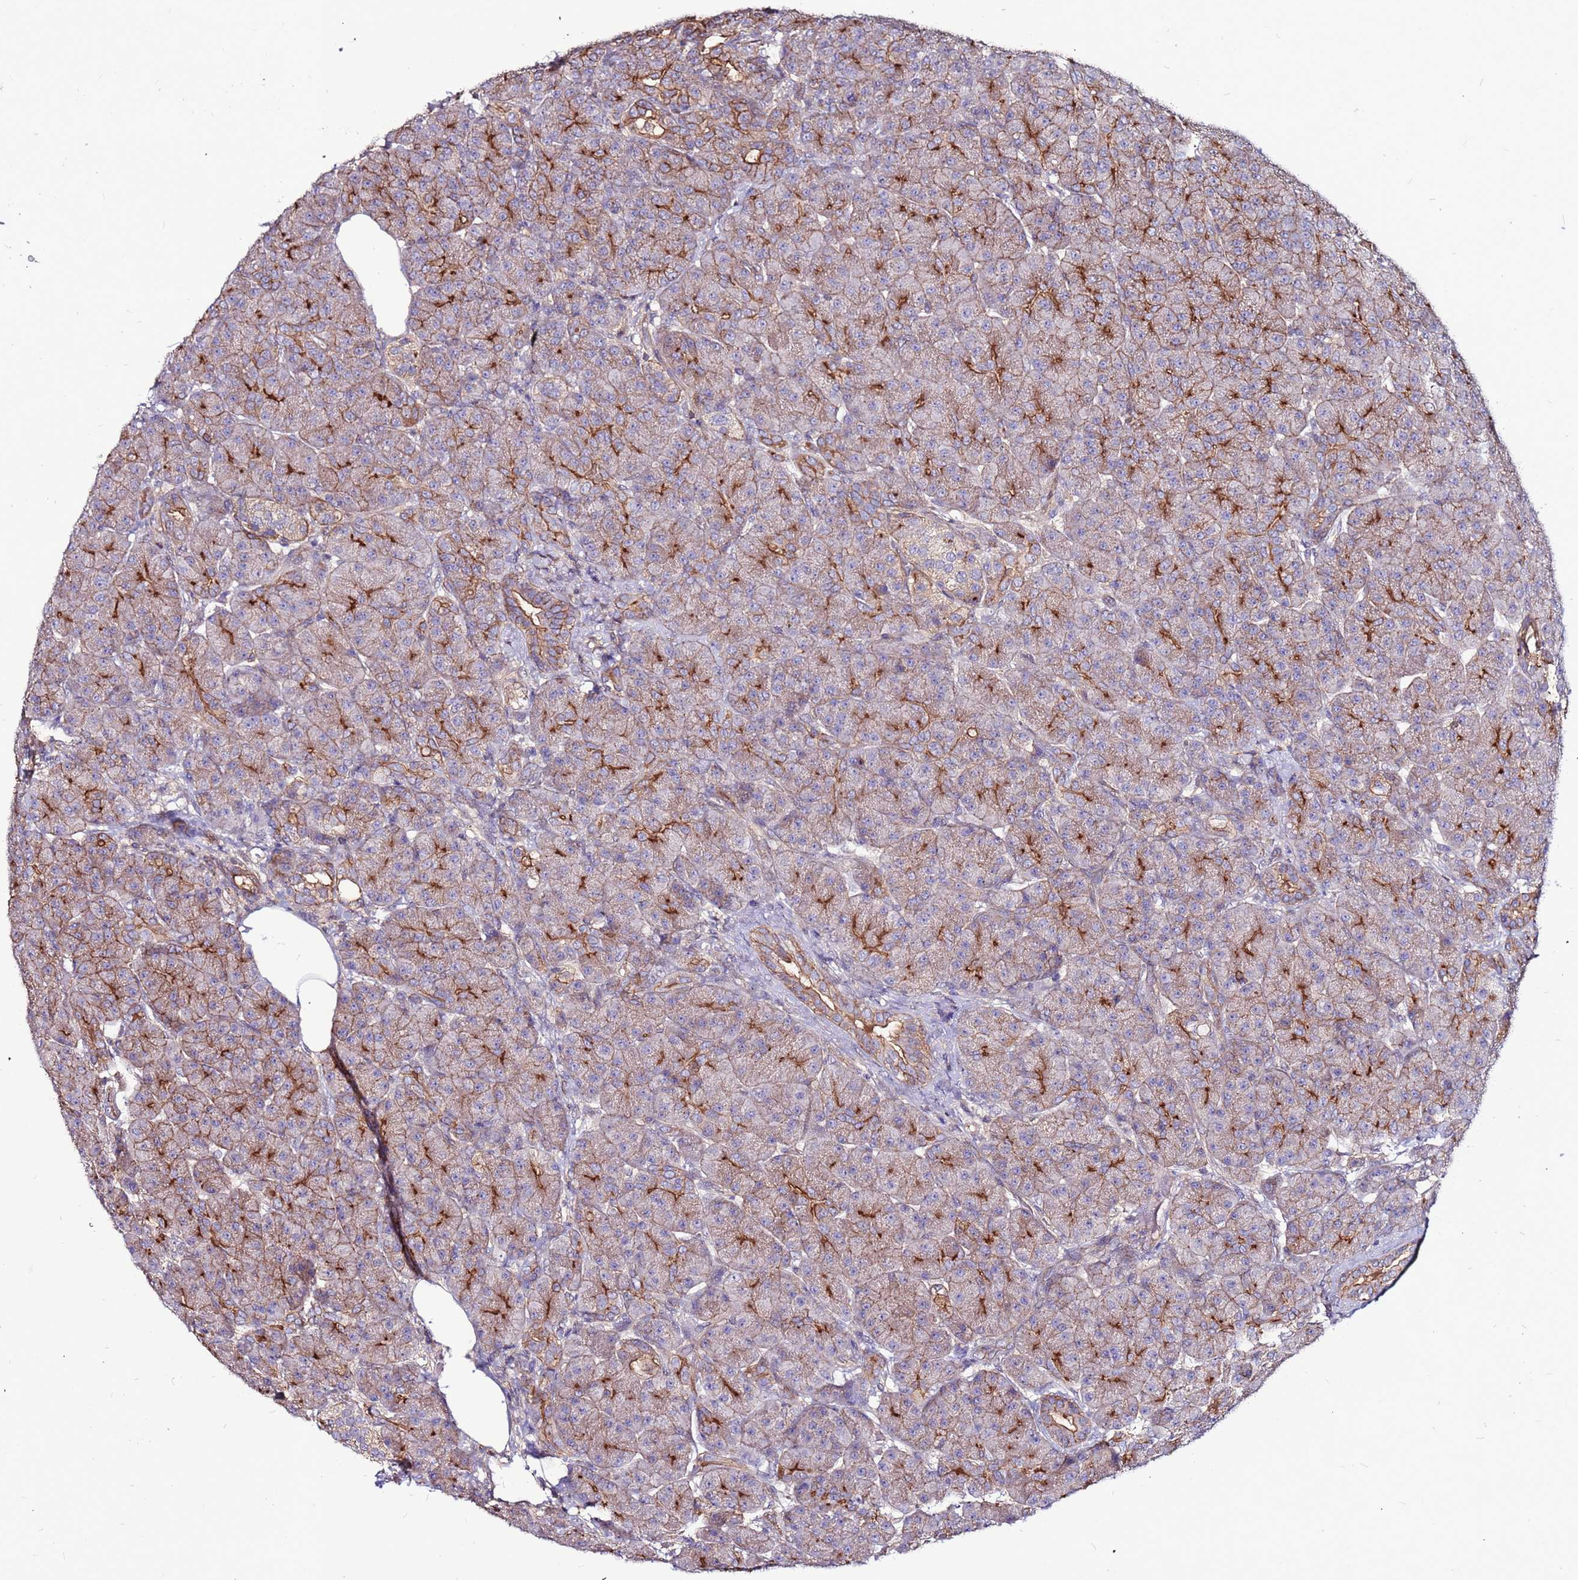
{"staining": {"intensity": "strong", "quantity": "25%-75%", "location": "cytoplasmic/membranous"}, "tissue": "pancreas", "cell_type": "Exocrine glandular cells", "image_type": "normal", "snomed": [{"axis": "morphology", "description": "Normal tissue, NOS"}, {"axis": "topography", "description": "Pancreas"}], "caption": "Exocrine glandular cells exhibit high levels of strong cytoplasmic/membranous positivity in approximately 25%-75% of cells in normal pancreas.", "gene": "NRN1L", "patient": {"sex": "male", "age": 63}}